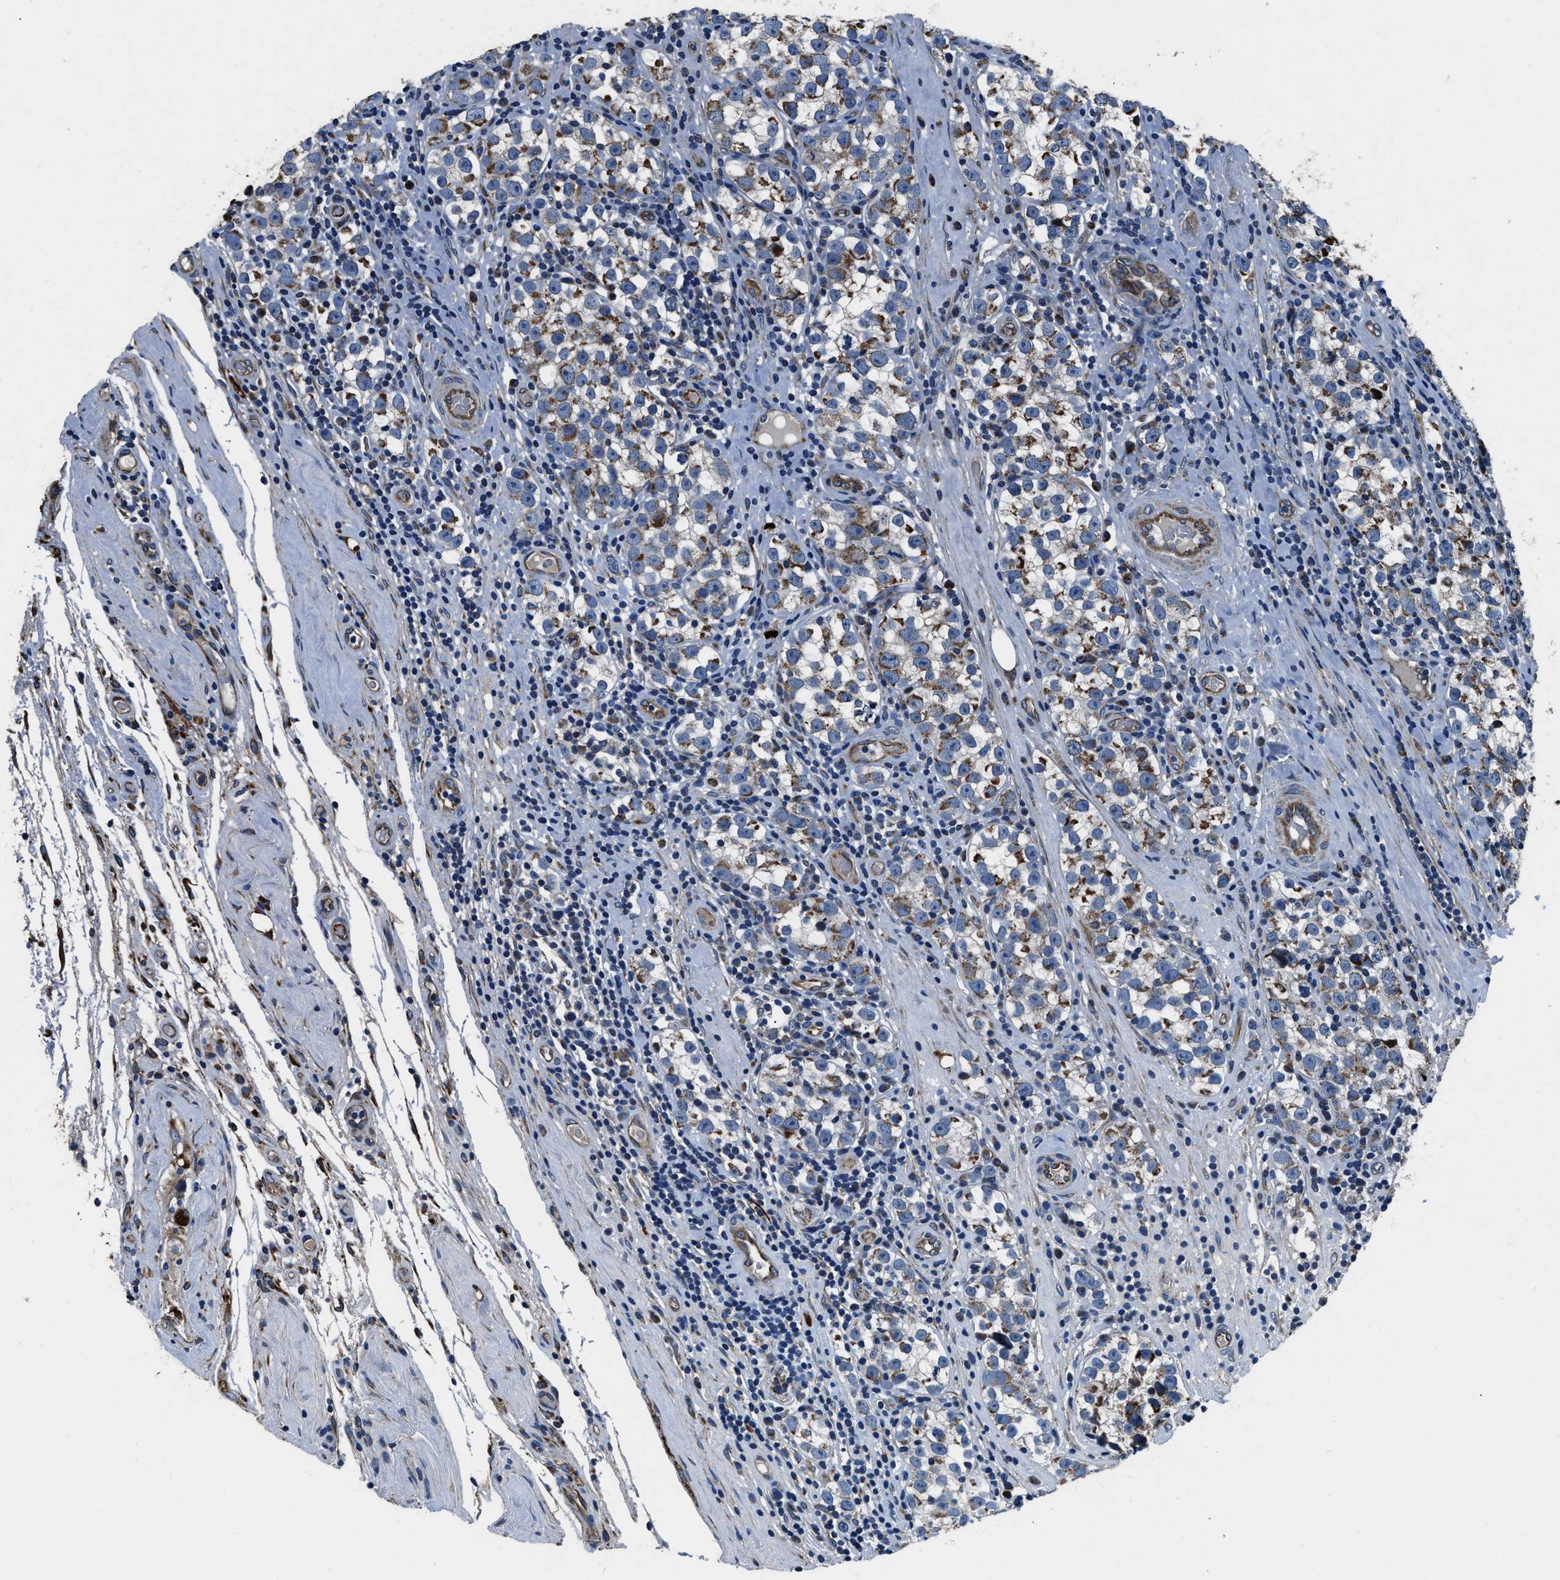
{"staining": {"intensity": "moderate", "quantity": "25%-75%", "location": "cytoplasmic/membranous"}, "tissue": "testis cancer", "cell_type": "Tumor cells", "image_type": "cancer", "snomed": [{"axis": "morphology", "description": "Normal tissue, NOS"}, {"axis": "morphology", "description": "Seminoma, NOS"}, {"axis": "topography", "description": "Testis"}], "caption": "This image demonstrates immunohistochemistry staining of human seminoma (testis), with medium moderate cytoplasmic/membranous expression in about 25%-75% of tumor cells.", "gene": "OGDH", "patient": {"sex": "male", "age": 43}}